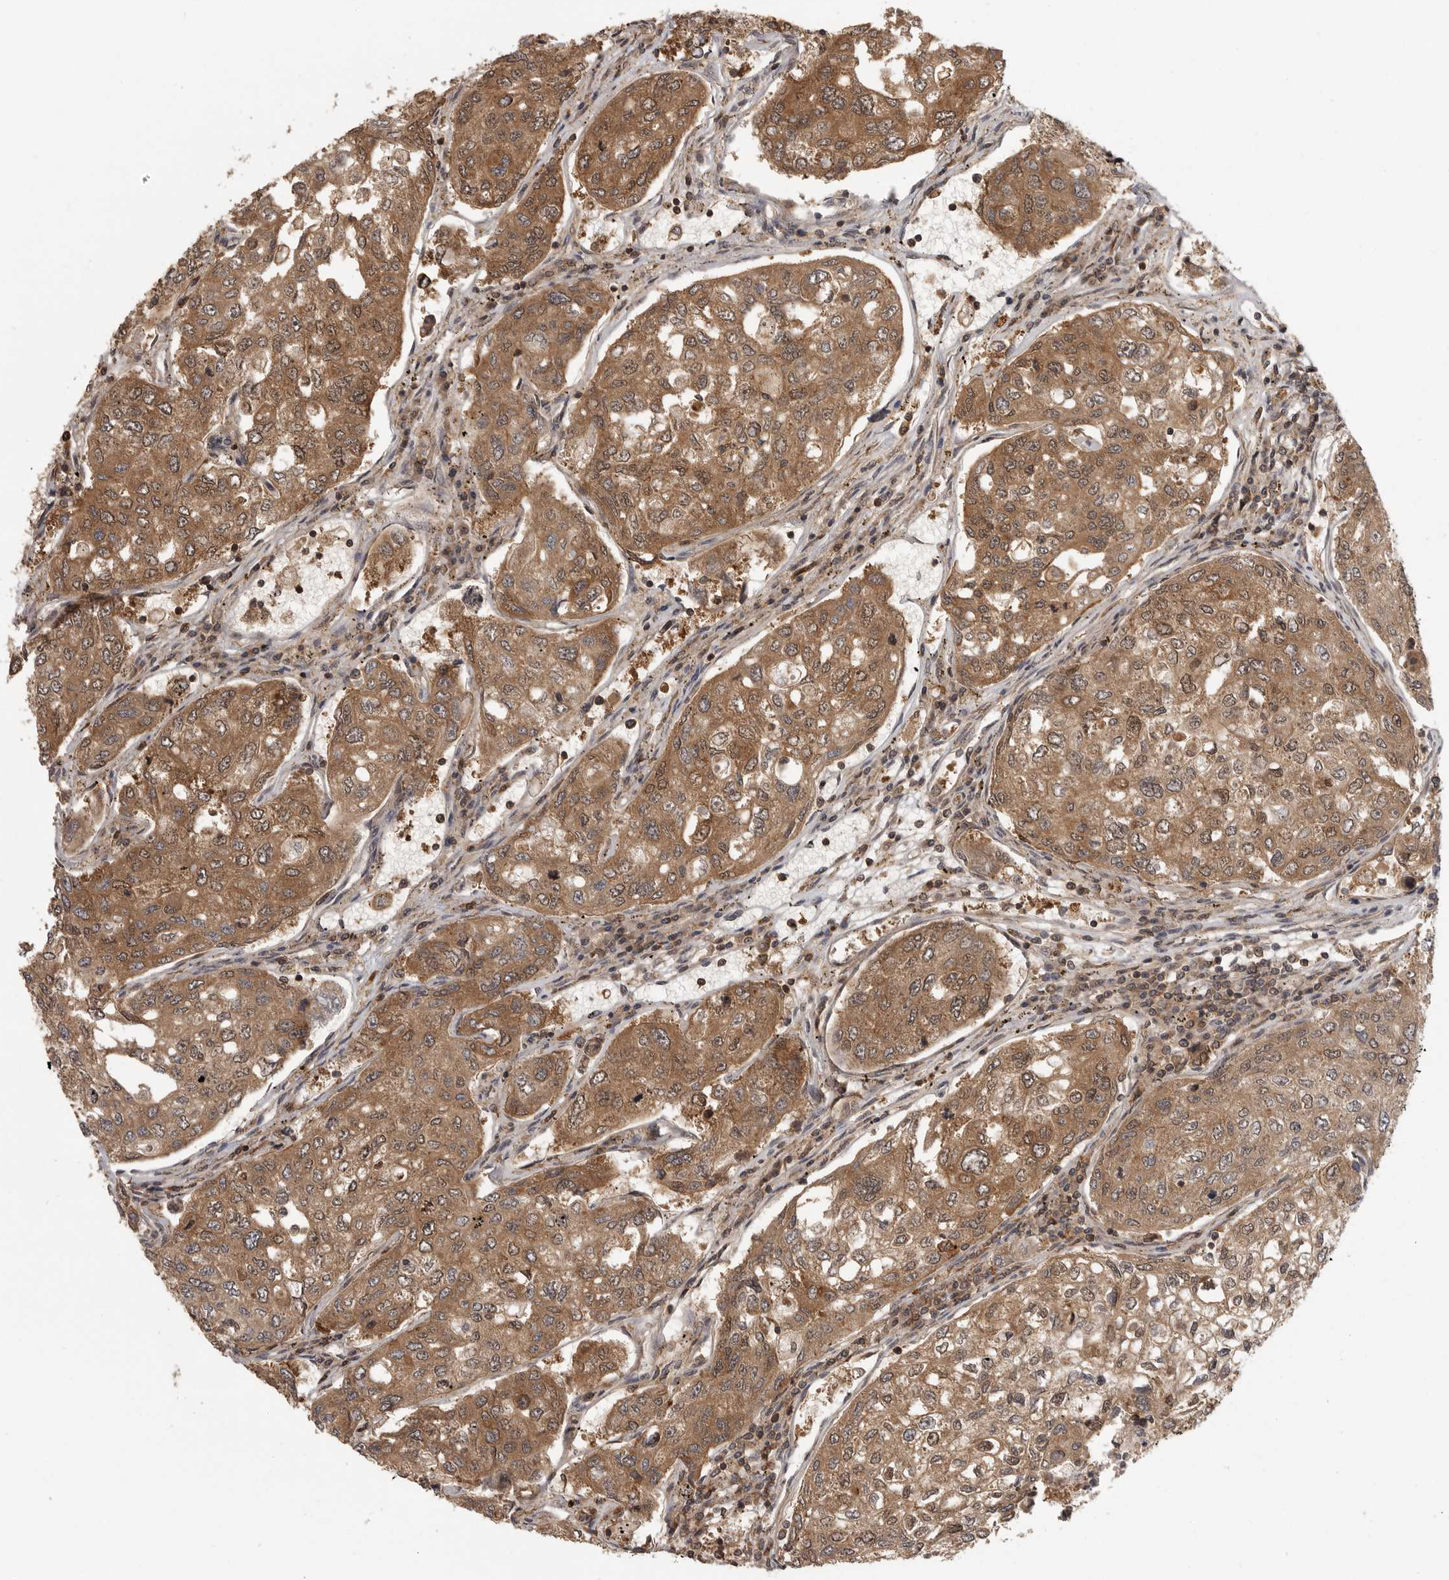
{"staining": {"intensity": "moderate", "quantity": ">75%", "location": "cytoplasmic/membranous,nuclear"}, "tissue": "urothelial cancer", "cell_type": "Tumor cells", "image_type": "cancer", "snomed": [{"axis": "morphology", "description": "Urothelial carcinoma, High grade"}, {"axis": "topography", "description": "Lymph node"}, {"axis": "topography", "description": "Urinary bladder"}], "caption": "An IHC micrograph of neoplastic tissue is shown. Protein staining in brown labels moderate cytoplasmic/membranous and nuclear positivity in high-grade urothelial carcinoma within tumor cells. (DAB IHC with brightfield microscopy, high magnification).", "gene": "ERN1", "patient": {"sex": "male", "age": 51}}